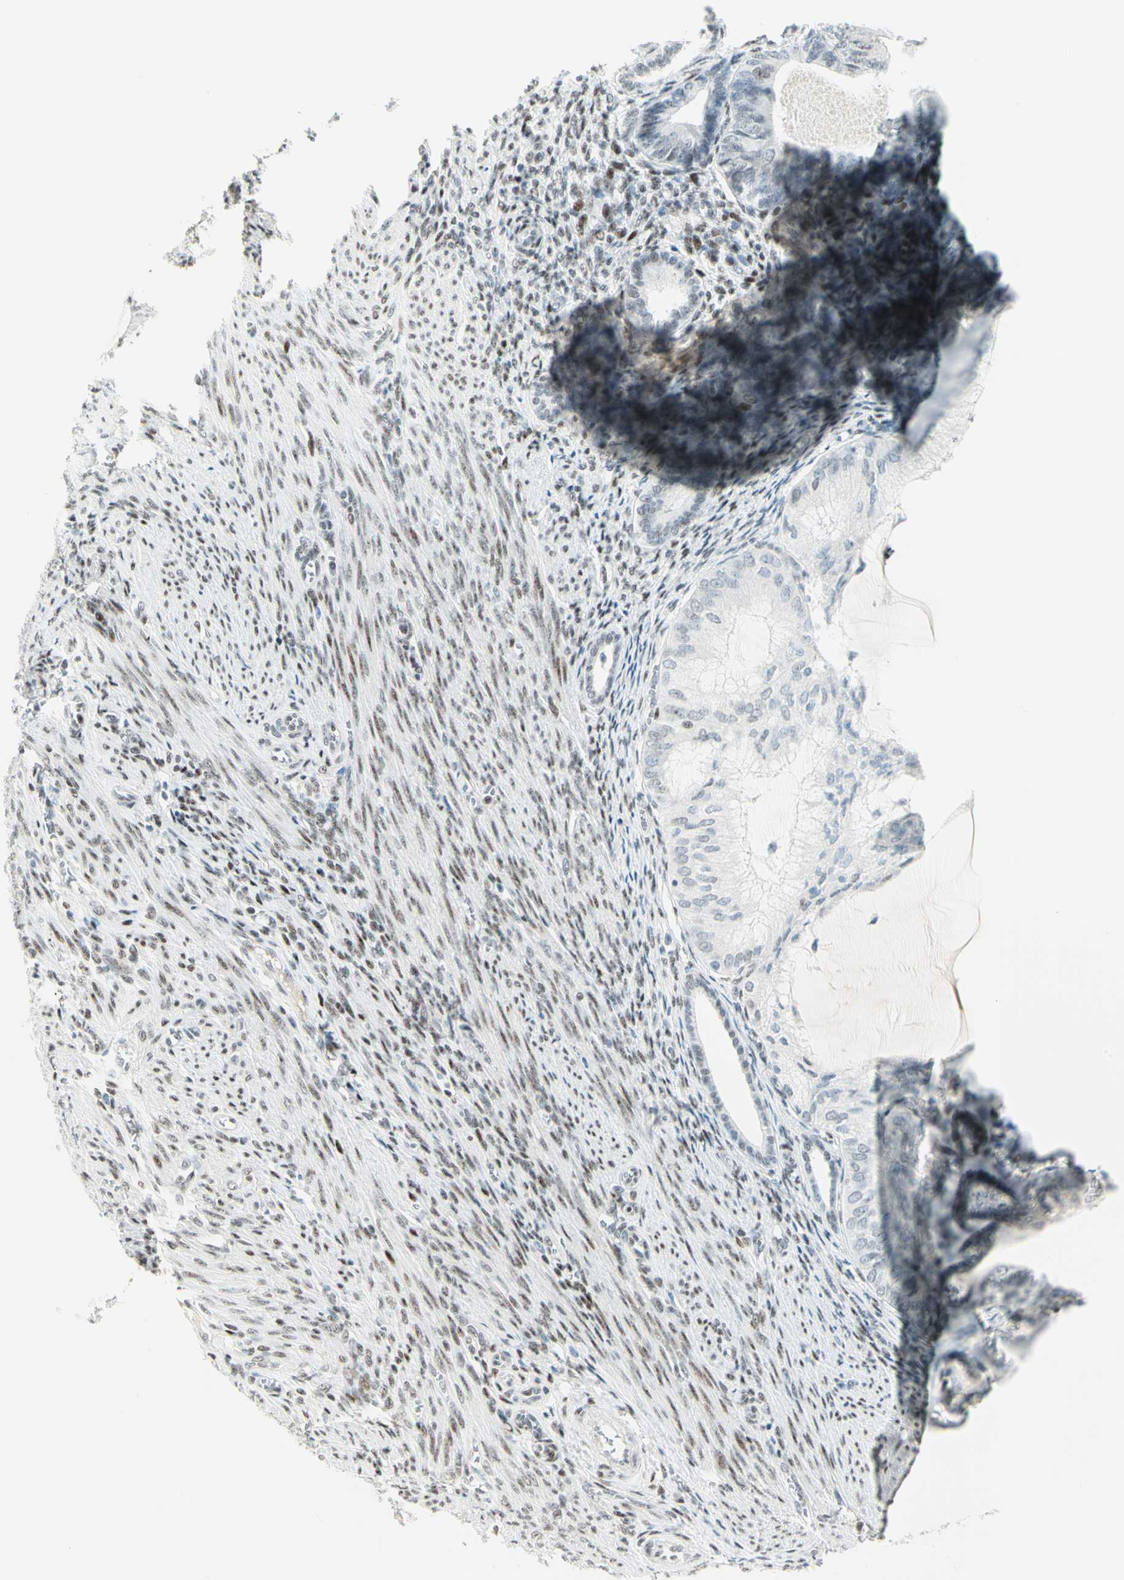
{"staining": {"intensity": "negative", "quantity": "none", "location": "none"}, "tissue": "endometrial cancer", "cell_type": "Tumor cells", "image_type": "cancer", "snomed": [{"axis": "morphology", "description": "Adenocarcinoma, NOS"}, {"axis": "topography", "description": "Endometrium"}], "caption": "Immunohistochemistry photomicrograph of human adenocarcinoma (endometrial) stained for a protein (brown), which shows no positivity in tumor cells.", "gene": "PKNOX1", "patient": {"sex": "female", "age": 81}}